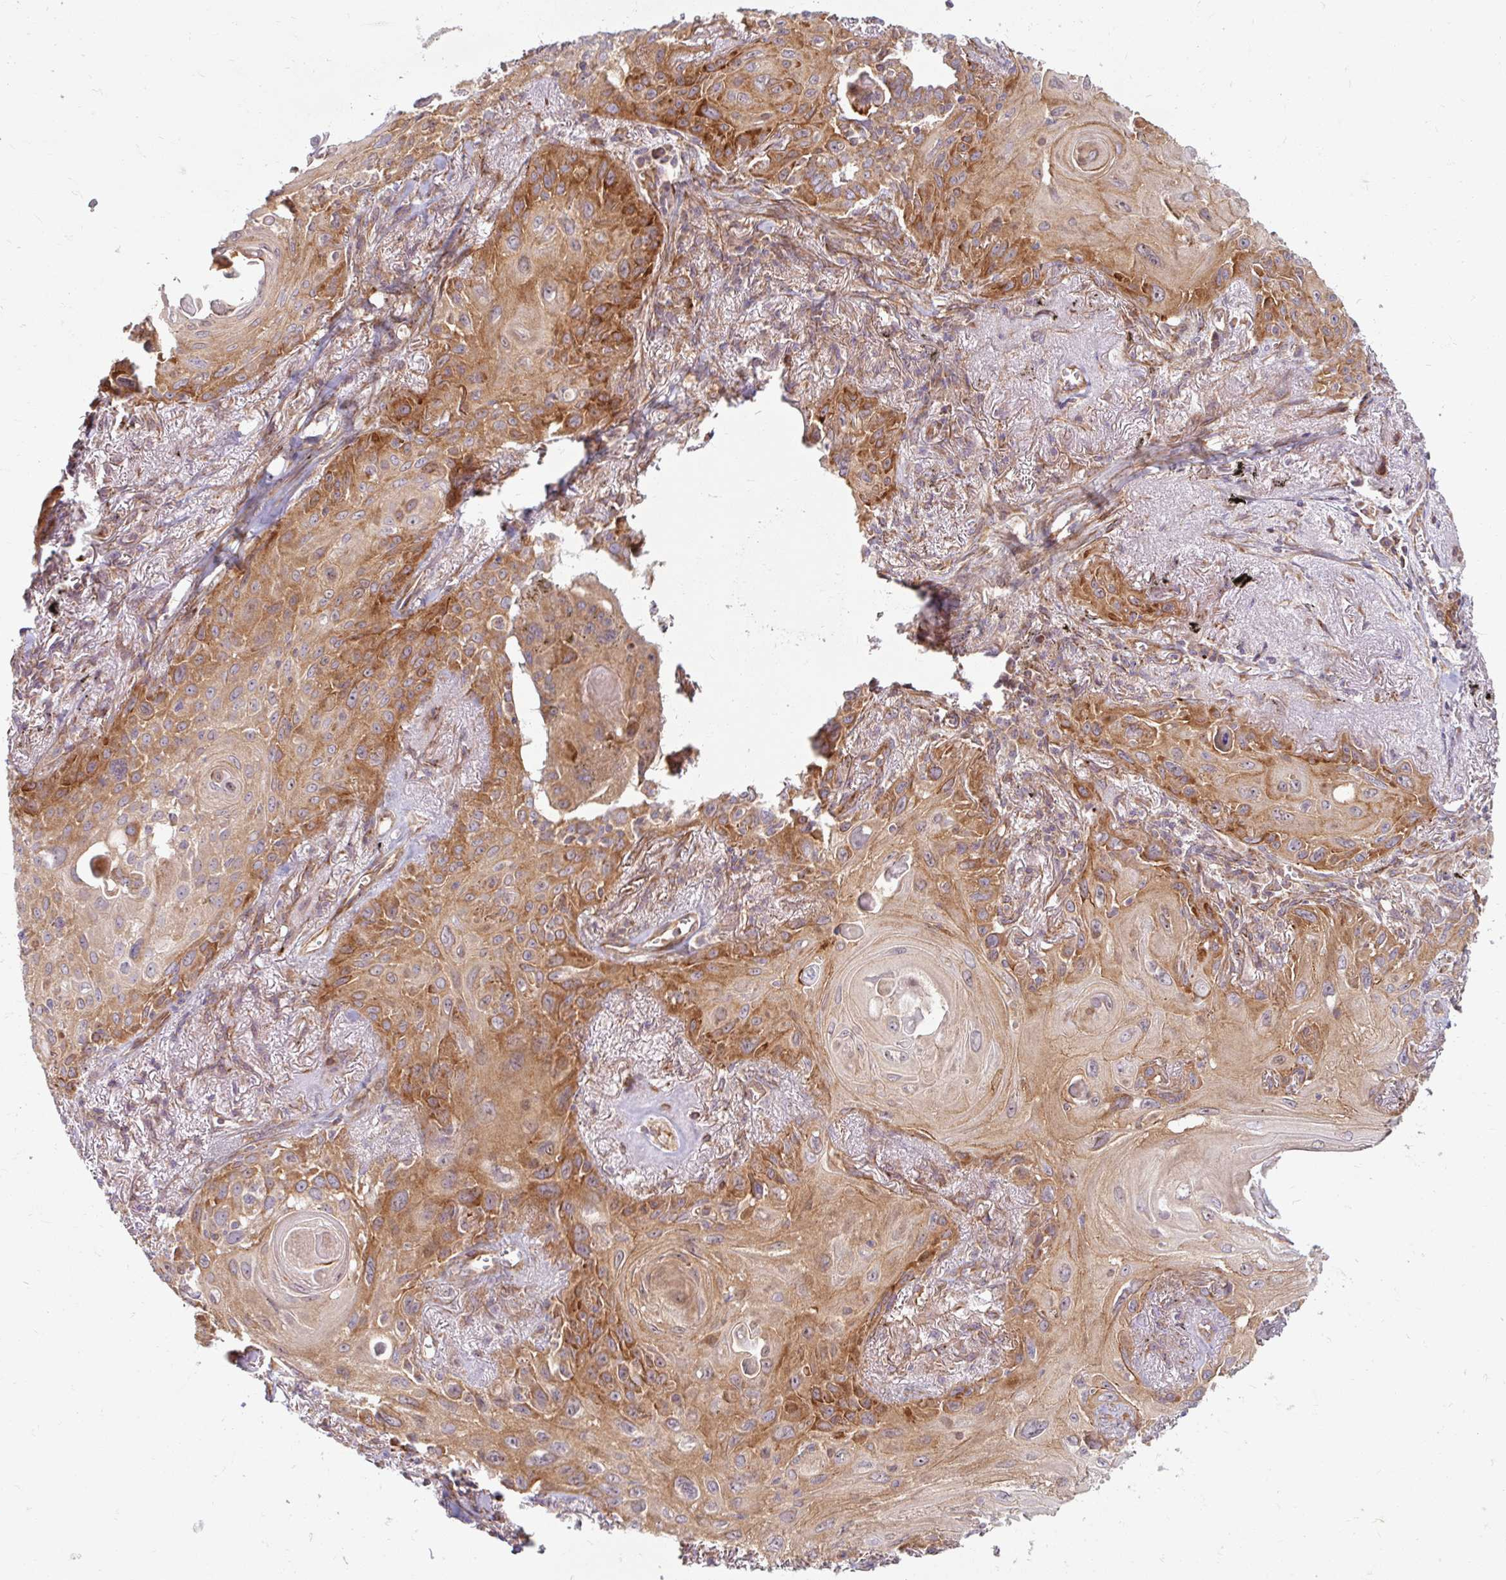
{"staining": {"intensity": "moderate", "quantity": ">75%", "location": "cytoplasmic/membranous"}, "tissue": "lung cancer", "cell_type": "Tumor cells", "image_type": "cancer", "snomed": [{"axis": "morphology", "description": "Squamous cell carcinoma, NOS"}, {"axis": "topography", "description": "Lung"}], "caption": "Immunohistochemistry (IHC) micrograph of neoplastic tissue: human squamous cell carcinoma (lung) stained using immunohistochemistry (IHC) displays medium levels of moderate protein expression localized specifically in the cytoplasmic/membranous of tumor cells, appearing as a cytoplasmic/membranous brown color.", "gene": "BTF3", "patient": {"sex": "male", "age": 79}}